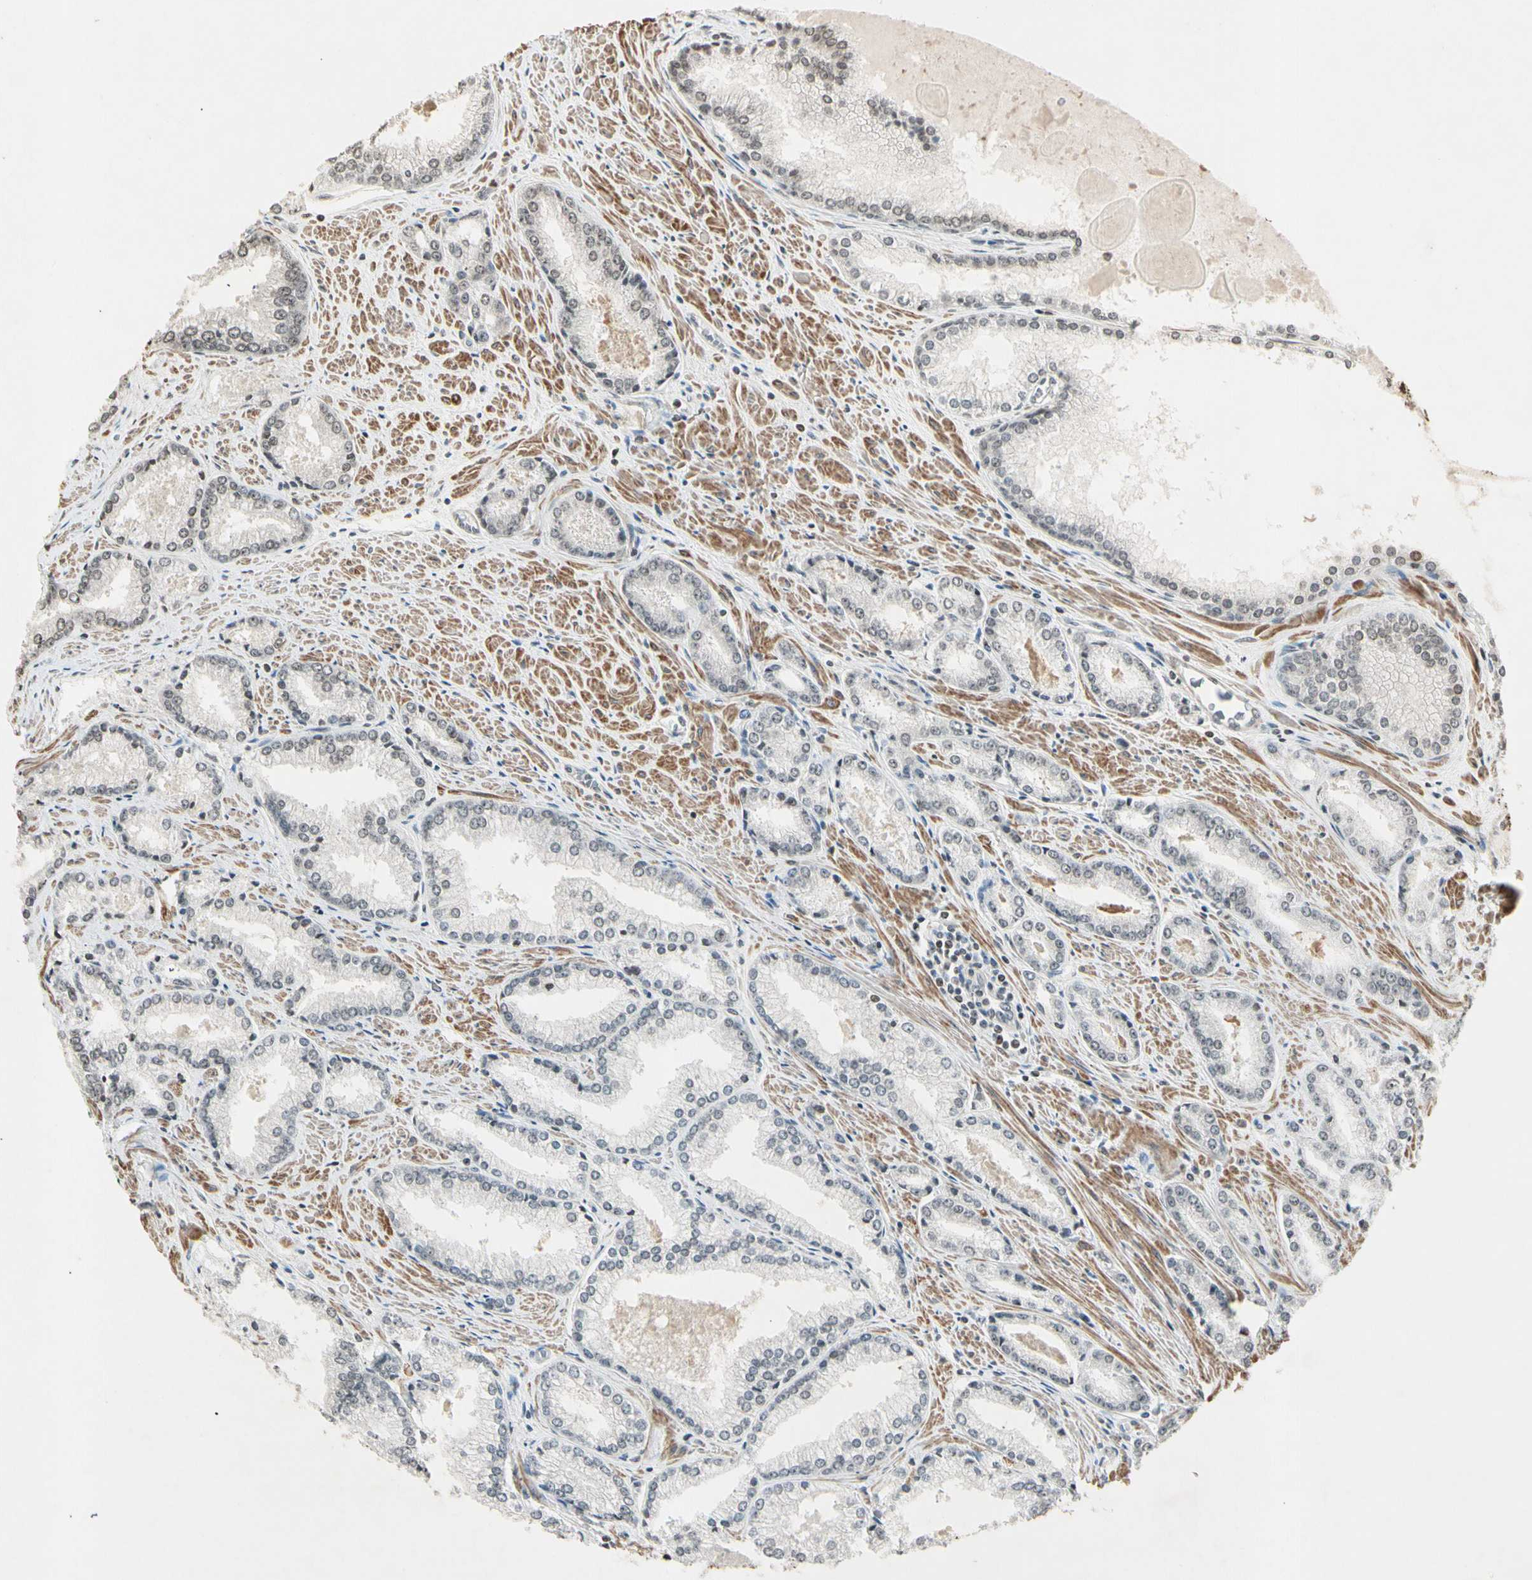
{"staining": {"intensity": "weak", "quantity": "<25%", "location": "nuclear"}, "tissue": "prostate cancer", "cell_type": "Tumor cells", "image_type": "cancer", "snomed": [{"axis": "morphology", "description": "Adenocarcinoma, Low grade"}, {"axis": "topography", "description": "Prostate"}], "caption": "The photomicrograph exhibits no significant positivity in tumor cells of adenocarcinoma (low-grade) (prostate).", "gene": "TOP1", "patient": {"sex": "male", "age": 64}}